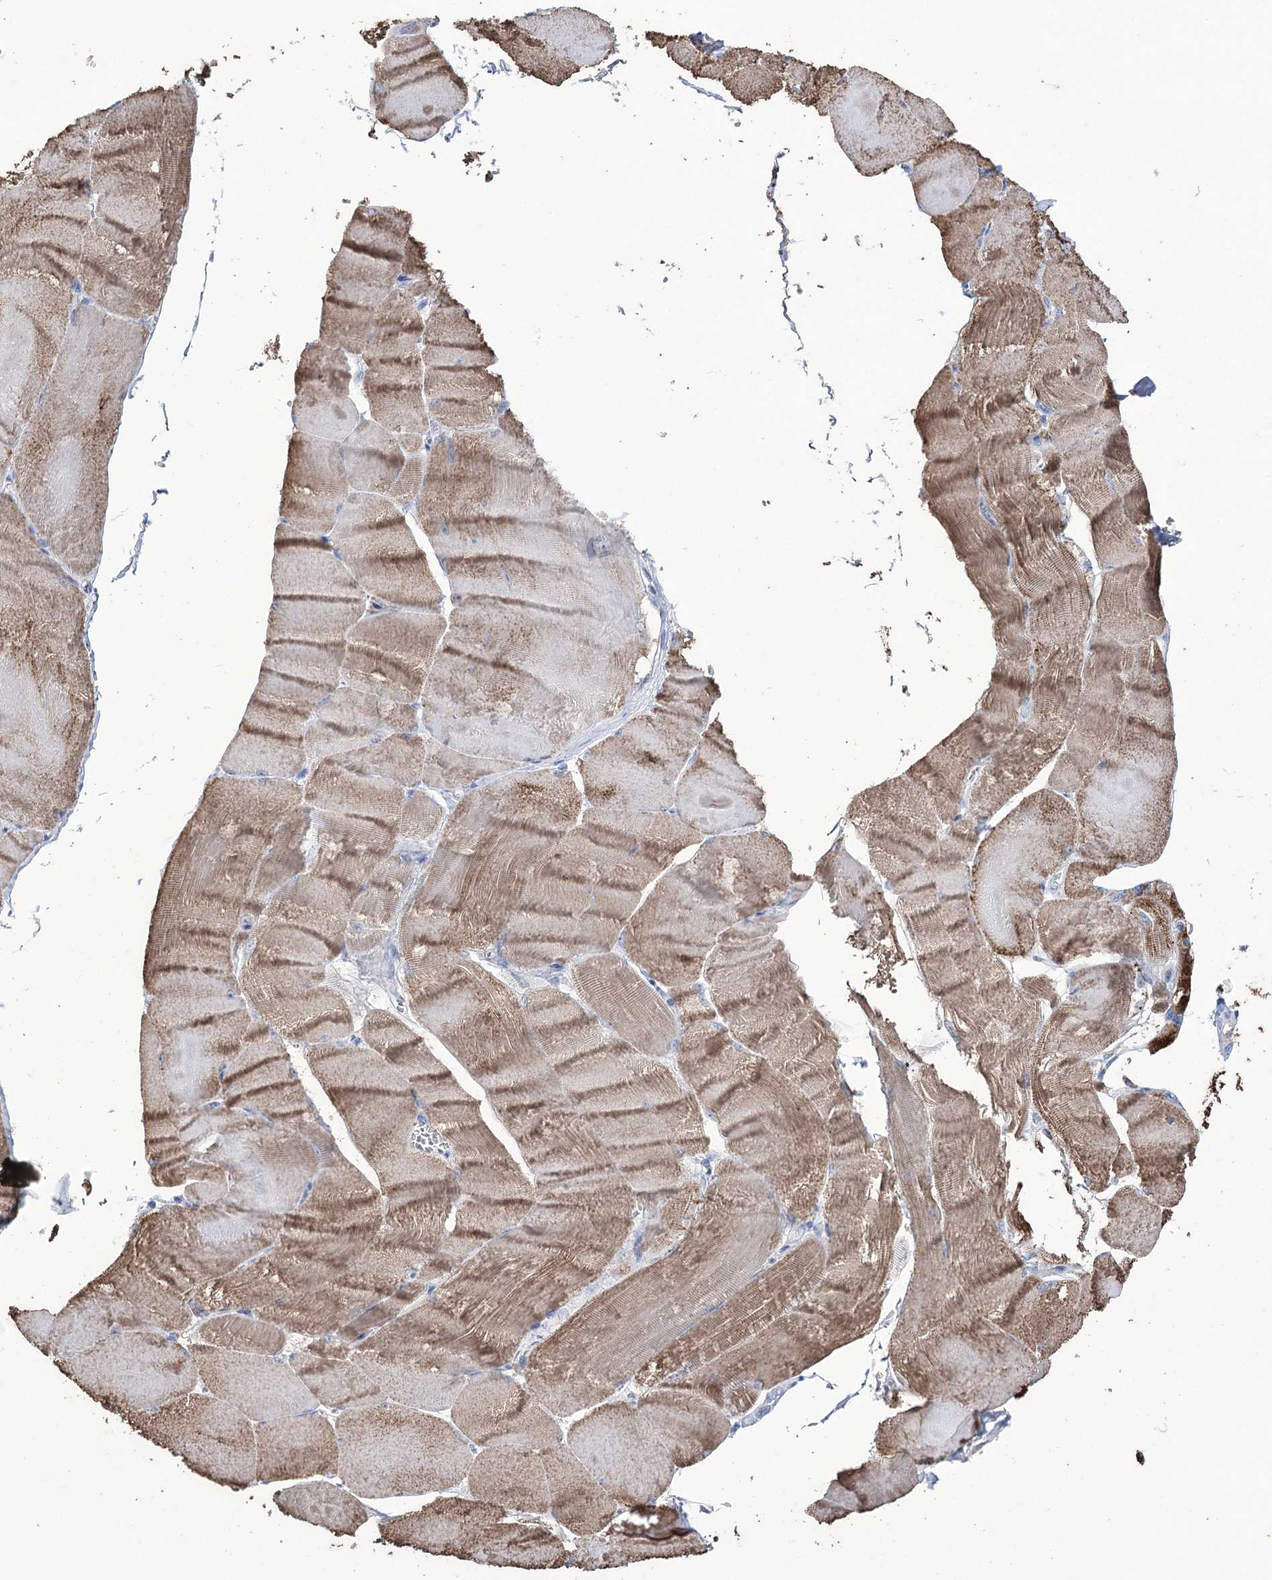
{"staining": {"intensity": "moderate", "quantity": "25%-75%", "location": "cytoplasmic/membranous"}, "tissue": "skeletal muscle", "cell_type": "Myocytes", "image_type": "normal", "snomed": [{"axis": "morphology", "description": "Normal tissue, NOS"}, {"axis": "morphology", "description": "Basal cell carcinoma"}, {"axis": "topography", "description": "Skeletal muscle"}], "caption": "Immunohistochemical staining of unremarkable skeletal muscle shows moderate cytoplasmic/membranous protein expression in approximately 25%-75% of myocytes.", "gene": "ZNF622", "patient": {"sex": "female", "age": 64}}